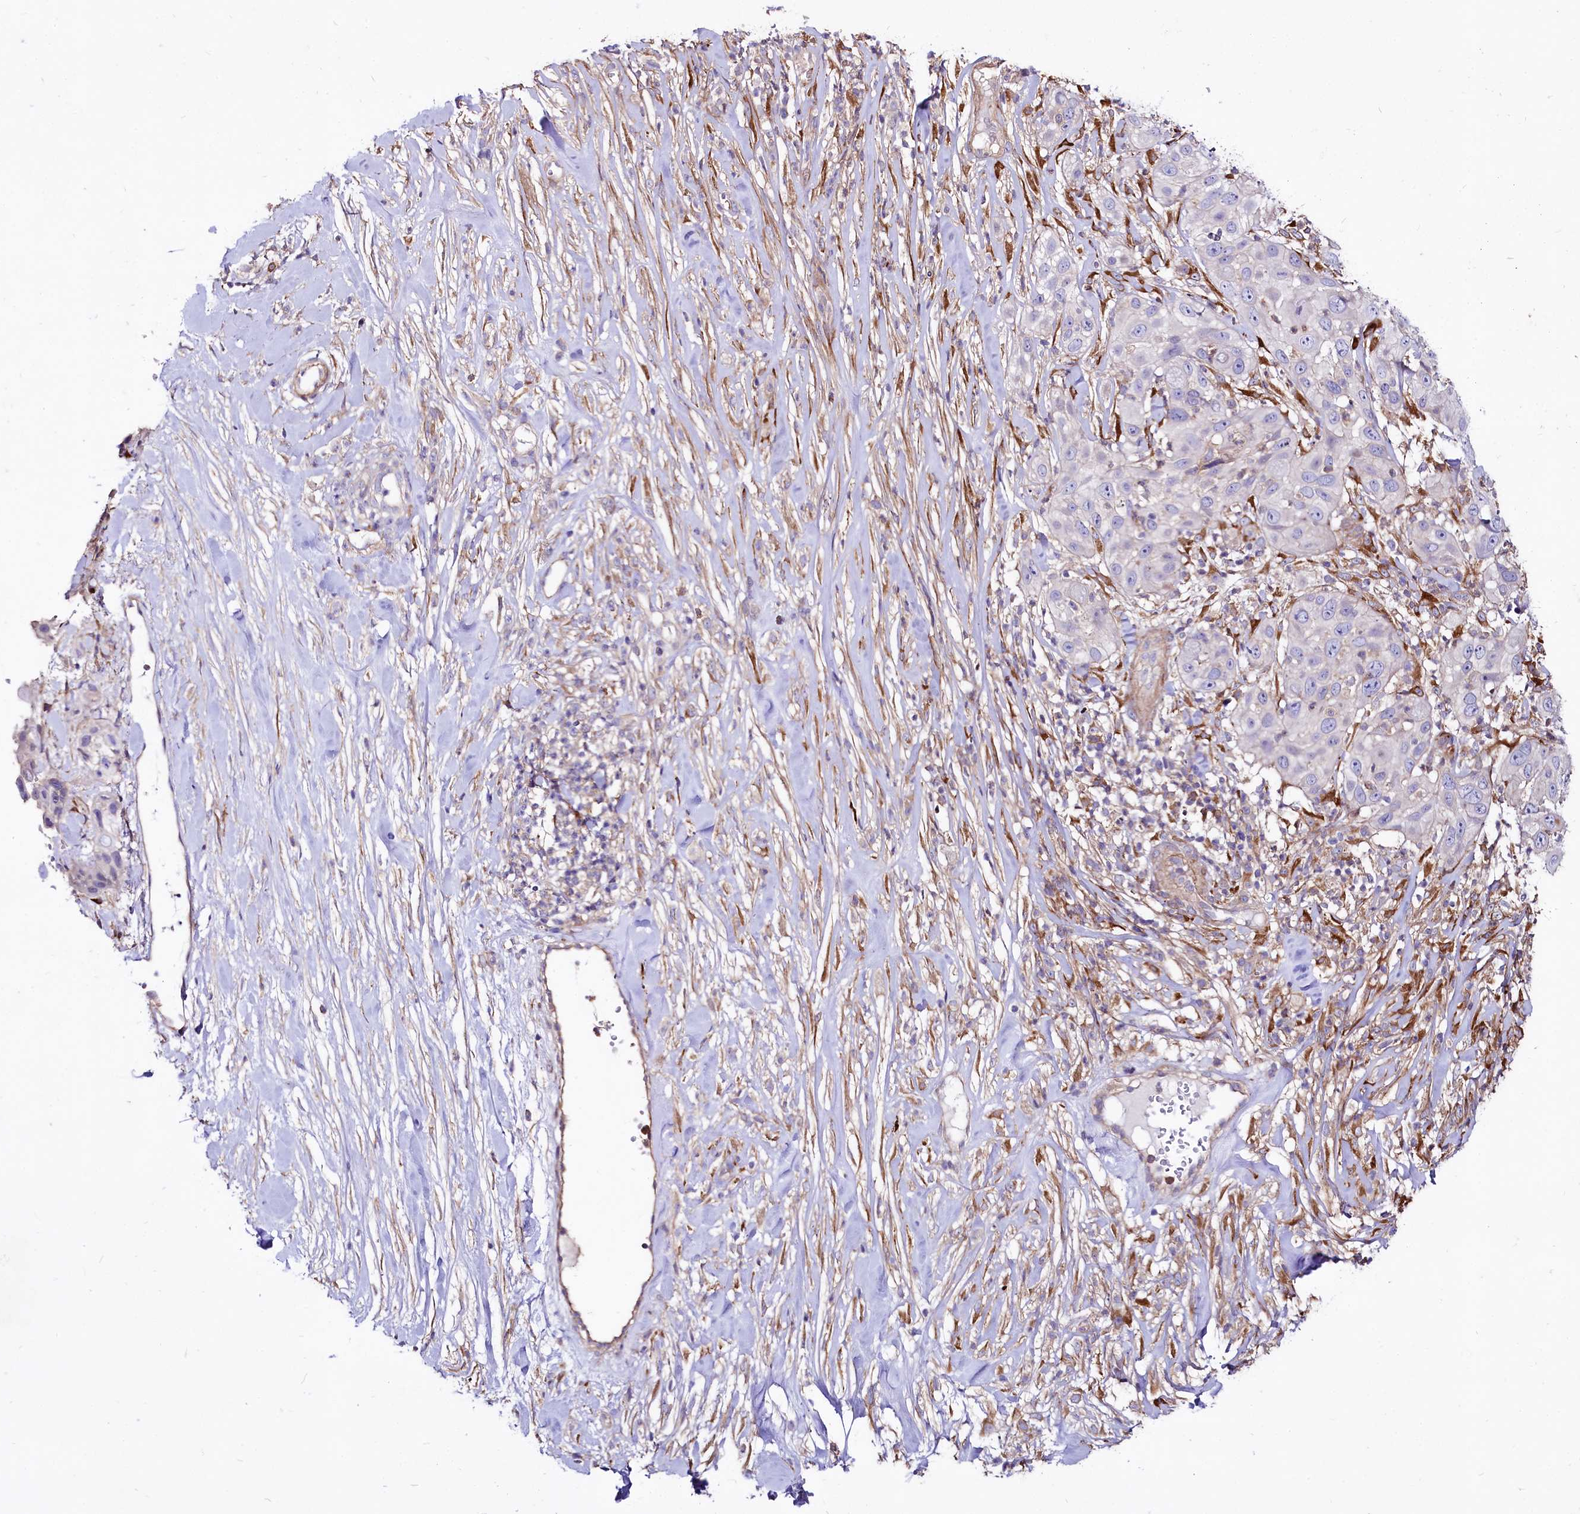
{"staining": {"intensity": "negative", "quantity": "none", "location": "none"}, "tissue": "skin cancer", "cell_type": "Tumor cells", "image_type": "cancer", "snomed": [{"axis": "morphology", "description": "Squamous cell carcinoma, NOS"}, {"axis": "topography", "description": "Skin"}], "caption": "There is no significant positivity in tumor cells of squamous cell carcinoma (skin). (Stains: DAB immunohistochemistry (IHC) with hematoxylin counter stain, Microscopy: brightfield microscopy at high magnification).", "gene": "FCHSD2", "patient": {"sex": "female", "age": 44}}